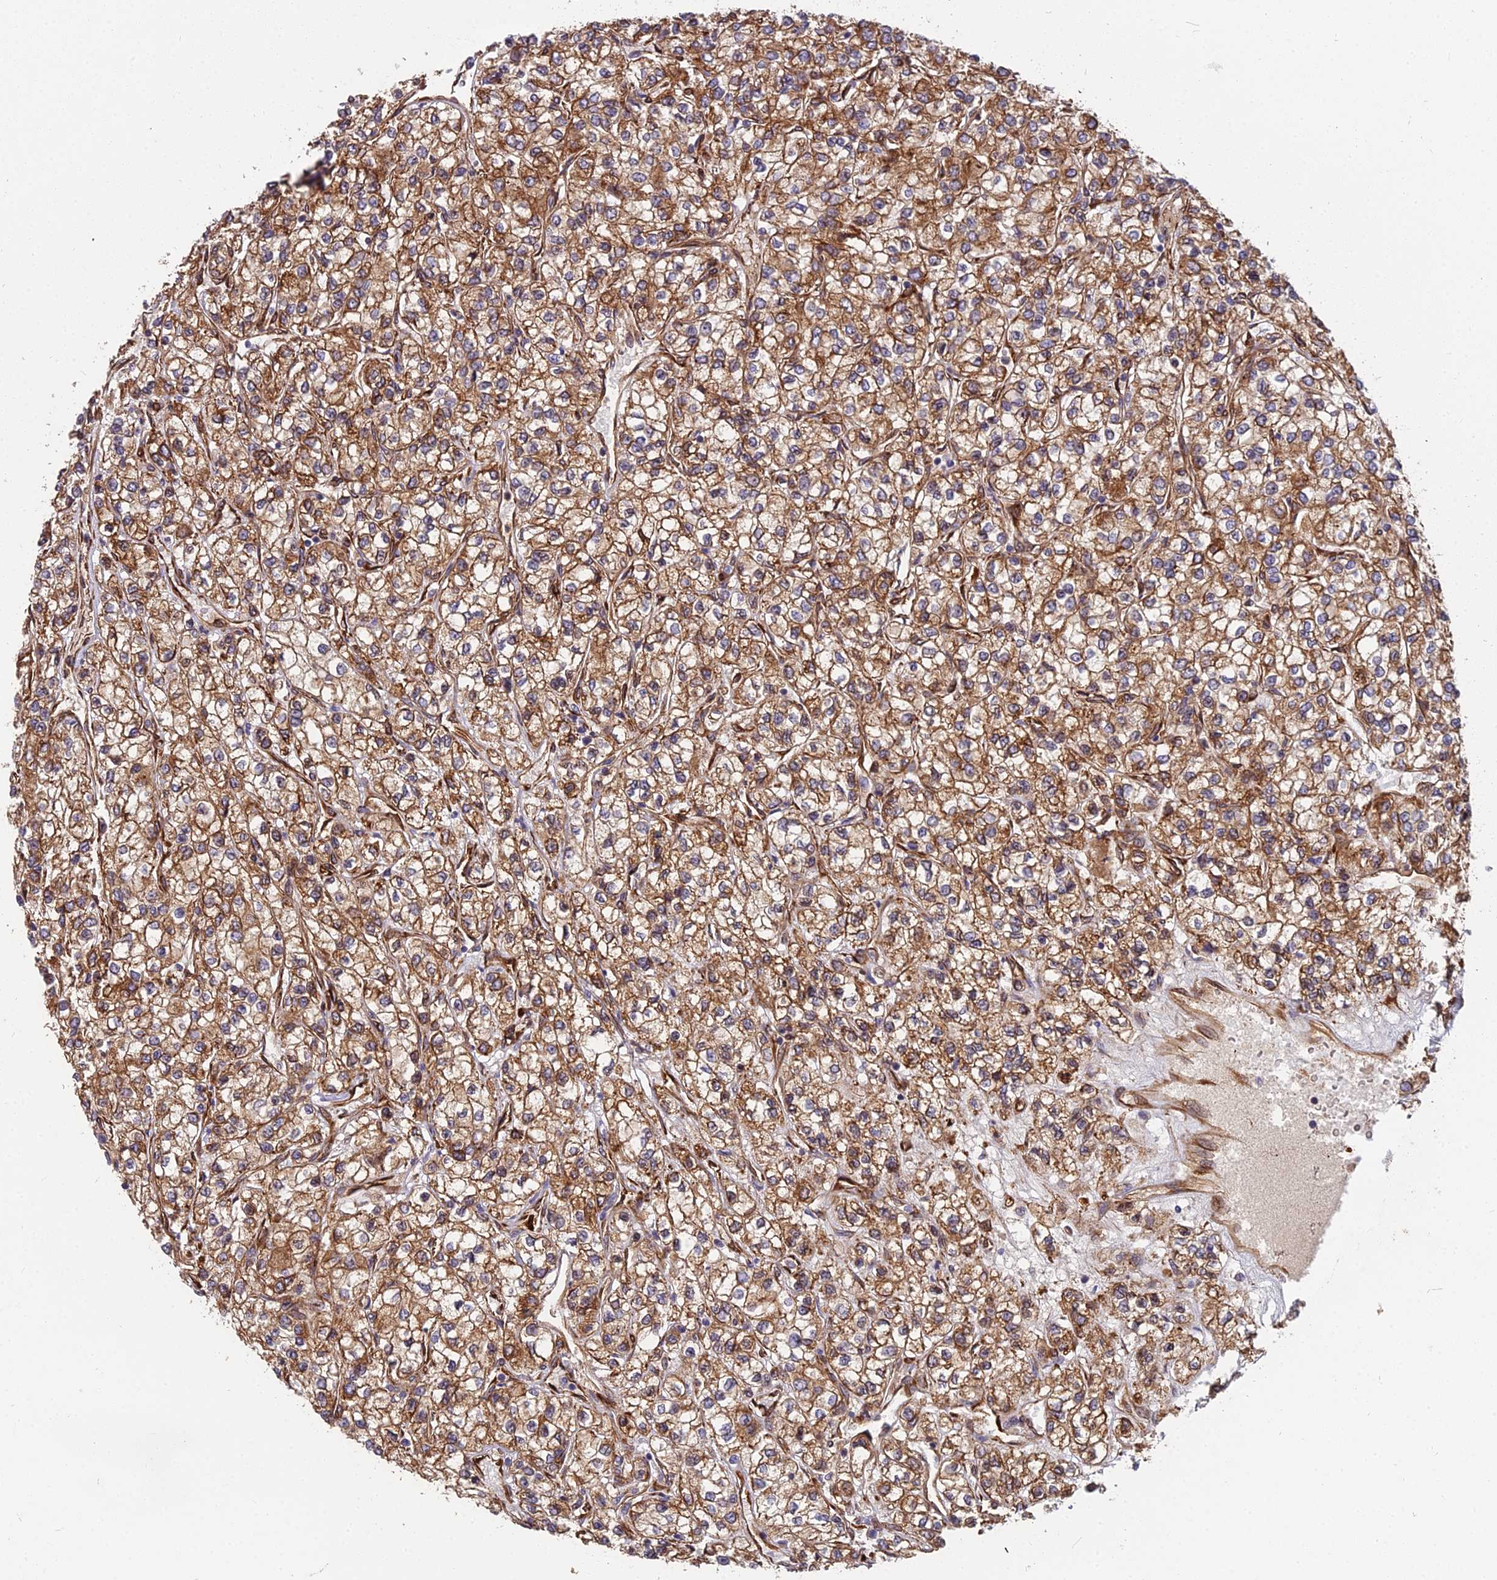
{"staining": {"intensity": "strong", "quantity": ">75%", "location": "cytoplasmic/membranous"}, "tissue": "renal cancer", "cell_type": "Tumor cells", "image_type": "cancer", "snomed": [{"axis": "morphology", "description": "Adenocarcinoma, NOS"}, {"axis": "topography", "description": "Kidney"}], "caption": "DAB (3,3'-diaminobenzidine) immunohistochemical staining of human renal adenocarcinoma exhibits strong cytoplasmic/membranous protein expression in approximately >75% of tumor cells. (DAB (3,3'-diaminobenzidine) IHC, brown staining for protein, blue staining for nuclei).", "gene": "NDUFAF7", "patient": {"sex": "male", "age": 80}}